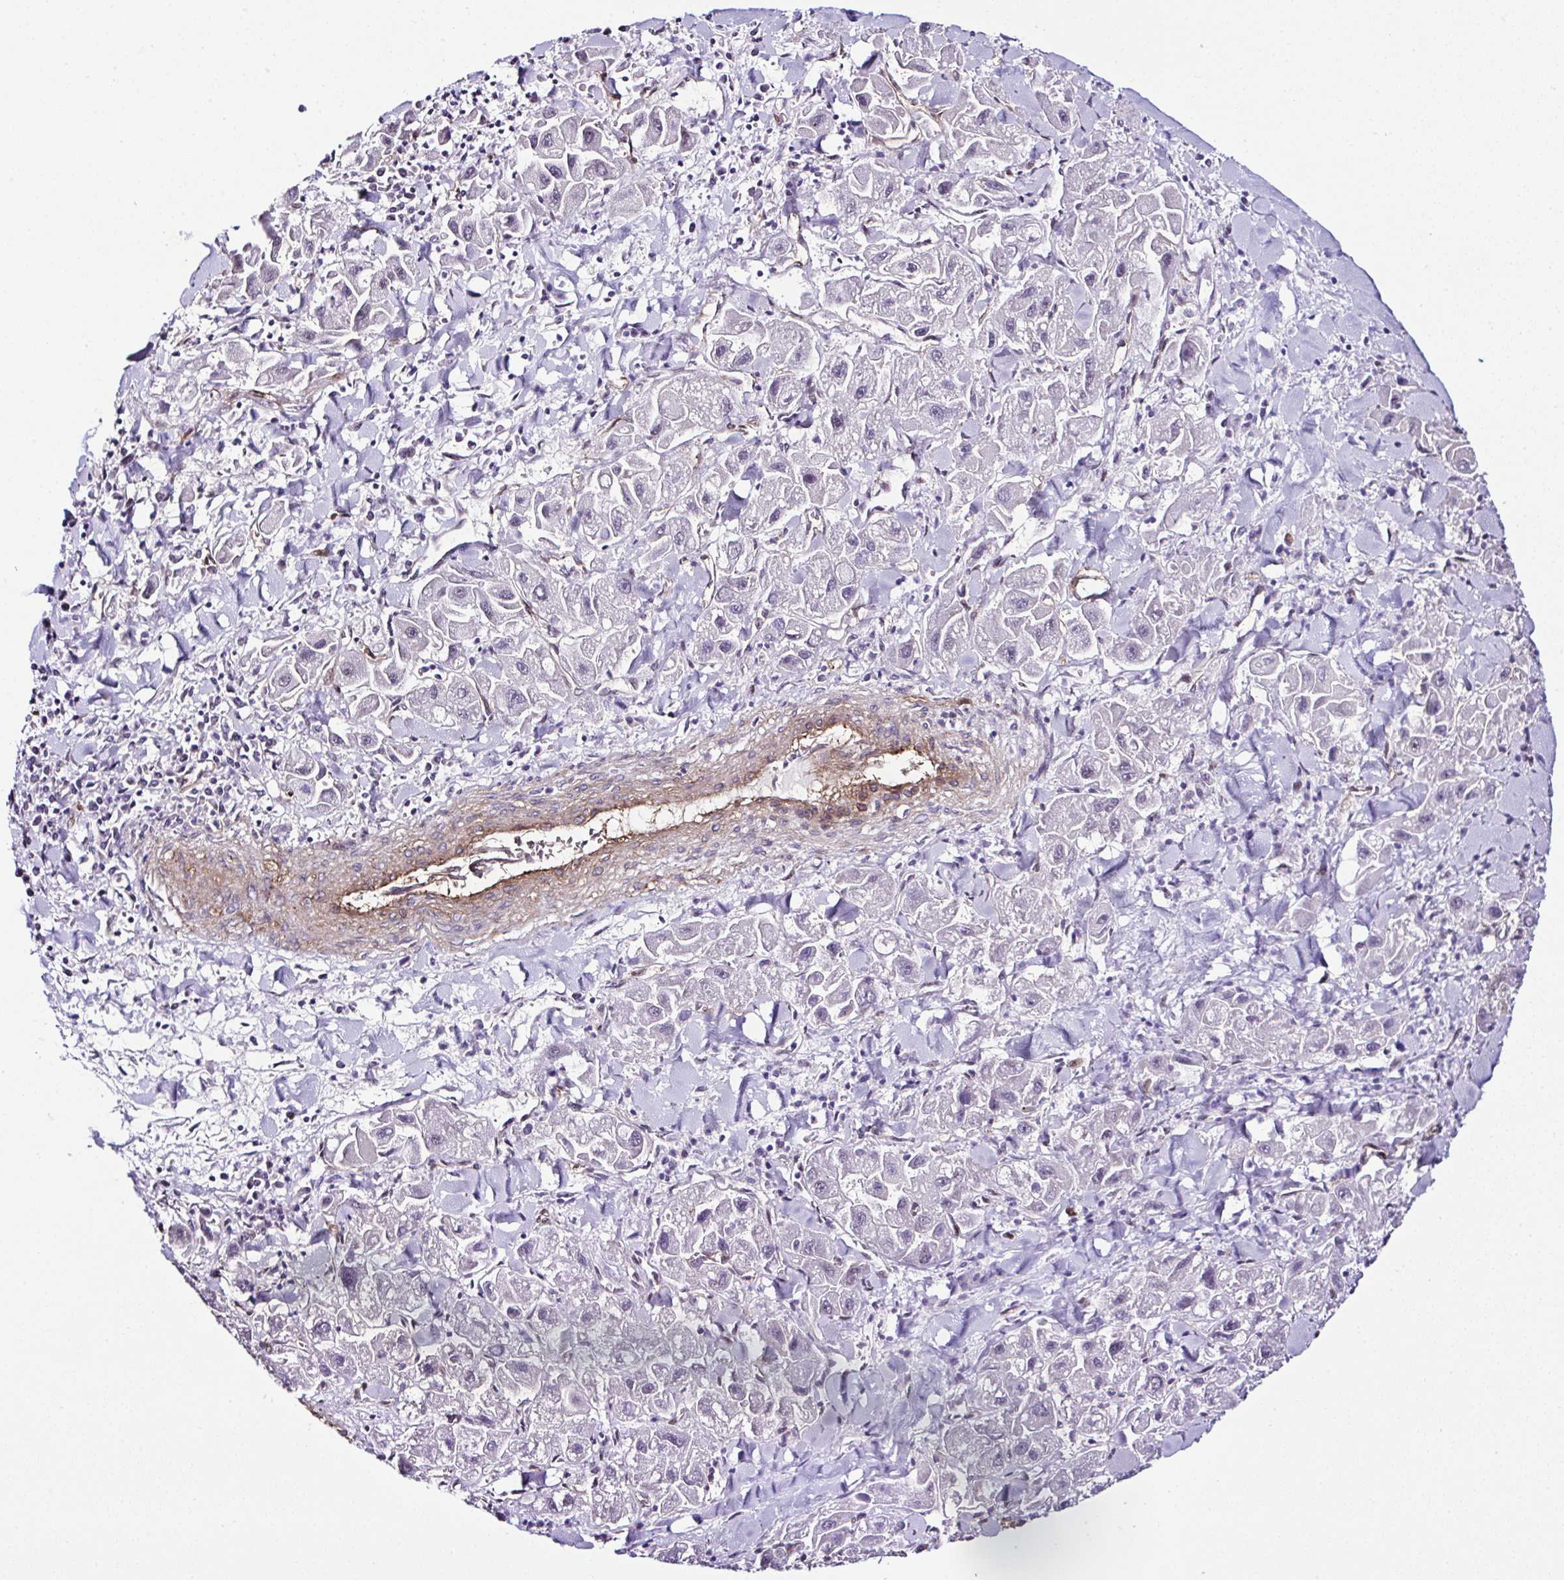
{"staining": {"intensity": "negative", "quantity": "none", "location": "none"}, "tissue": "liver cancer", "cell_type": "Tumor cells", "image_type": "cancer", "snomed": [{"axis": "morphology", "description": "Carcinoma, Hepatocellular, NOS"}, {"axis": "topography", "description": "Liver"}], "caption": "There is no significant expression in tumor cells of liver hepatocellular carcinoma.", "gene": "FBXO34", "patient": {"sex": "male", "age": 24}}